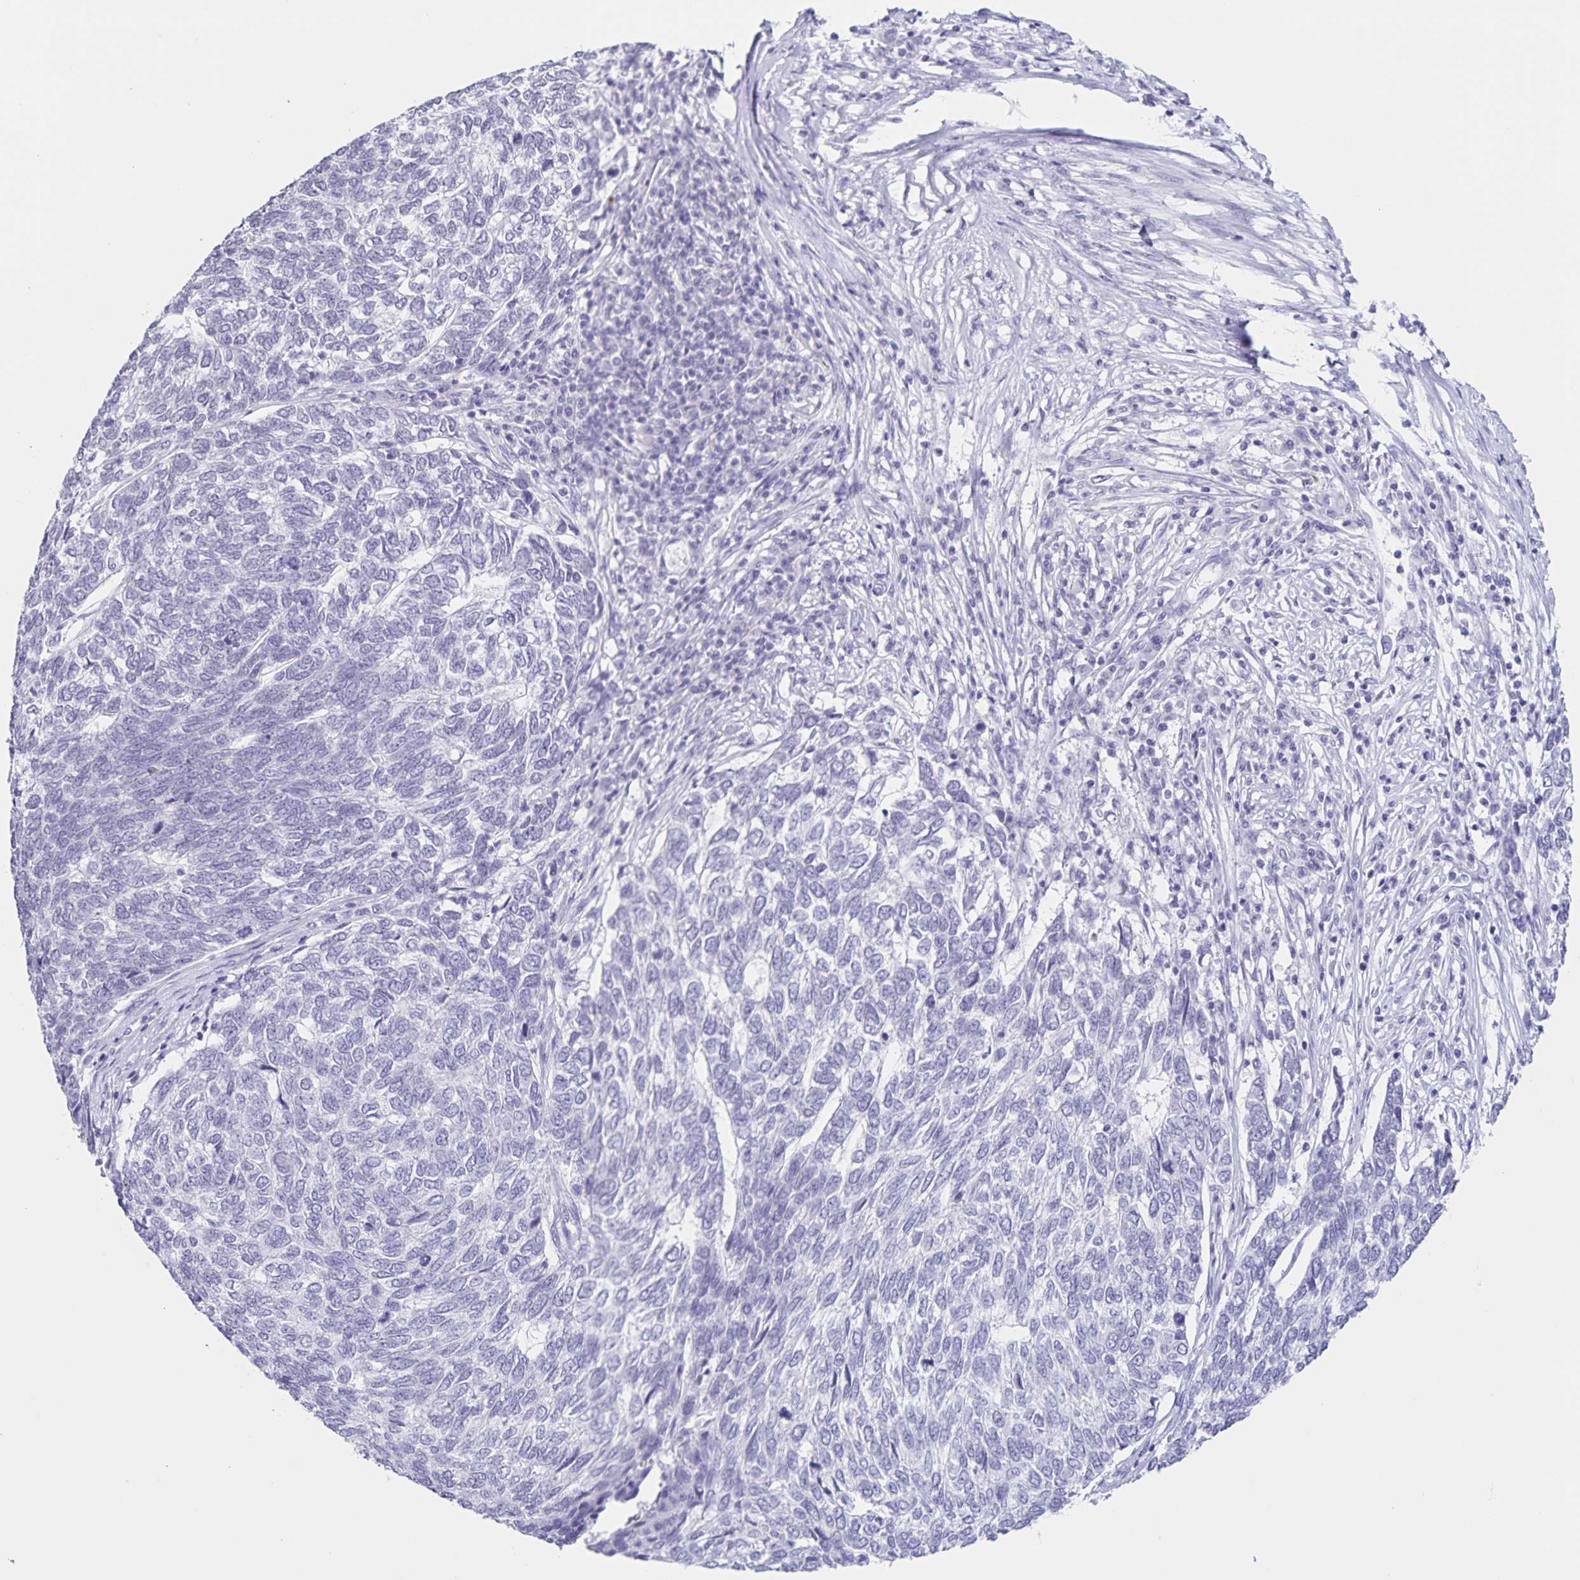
{"staining": {"intensity": "negative", "quantity": "none", "location": "none"}, "tissue": "skin cancer", "cell_type": "Tumor cells", "image_type": "cancer", "snomed": [{"axis": "morphology", "description": "Basal cell carcinoma"}, {"axis": "topography", "description": "Skin"}], "caption": "Immunohistochemistry micrograph of skin cancer (basal cell carcinoma) stained for a protein (brown), which reveals no staining in tumor cells.", "gene": "LCE6A", "patient": {"sex": "female", "age": 65}}